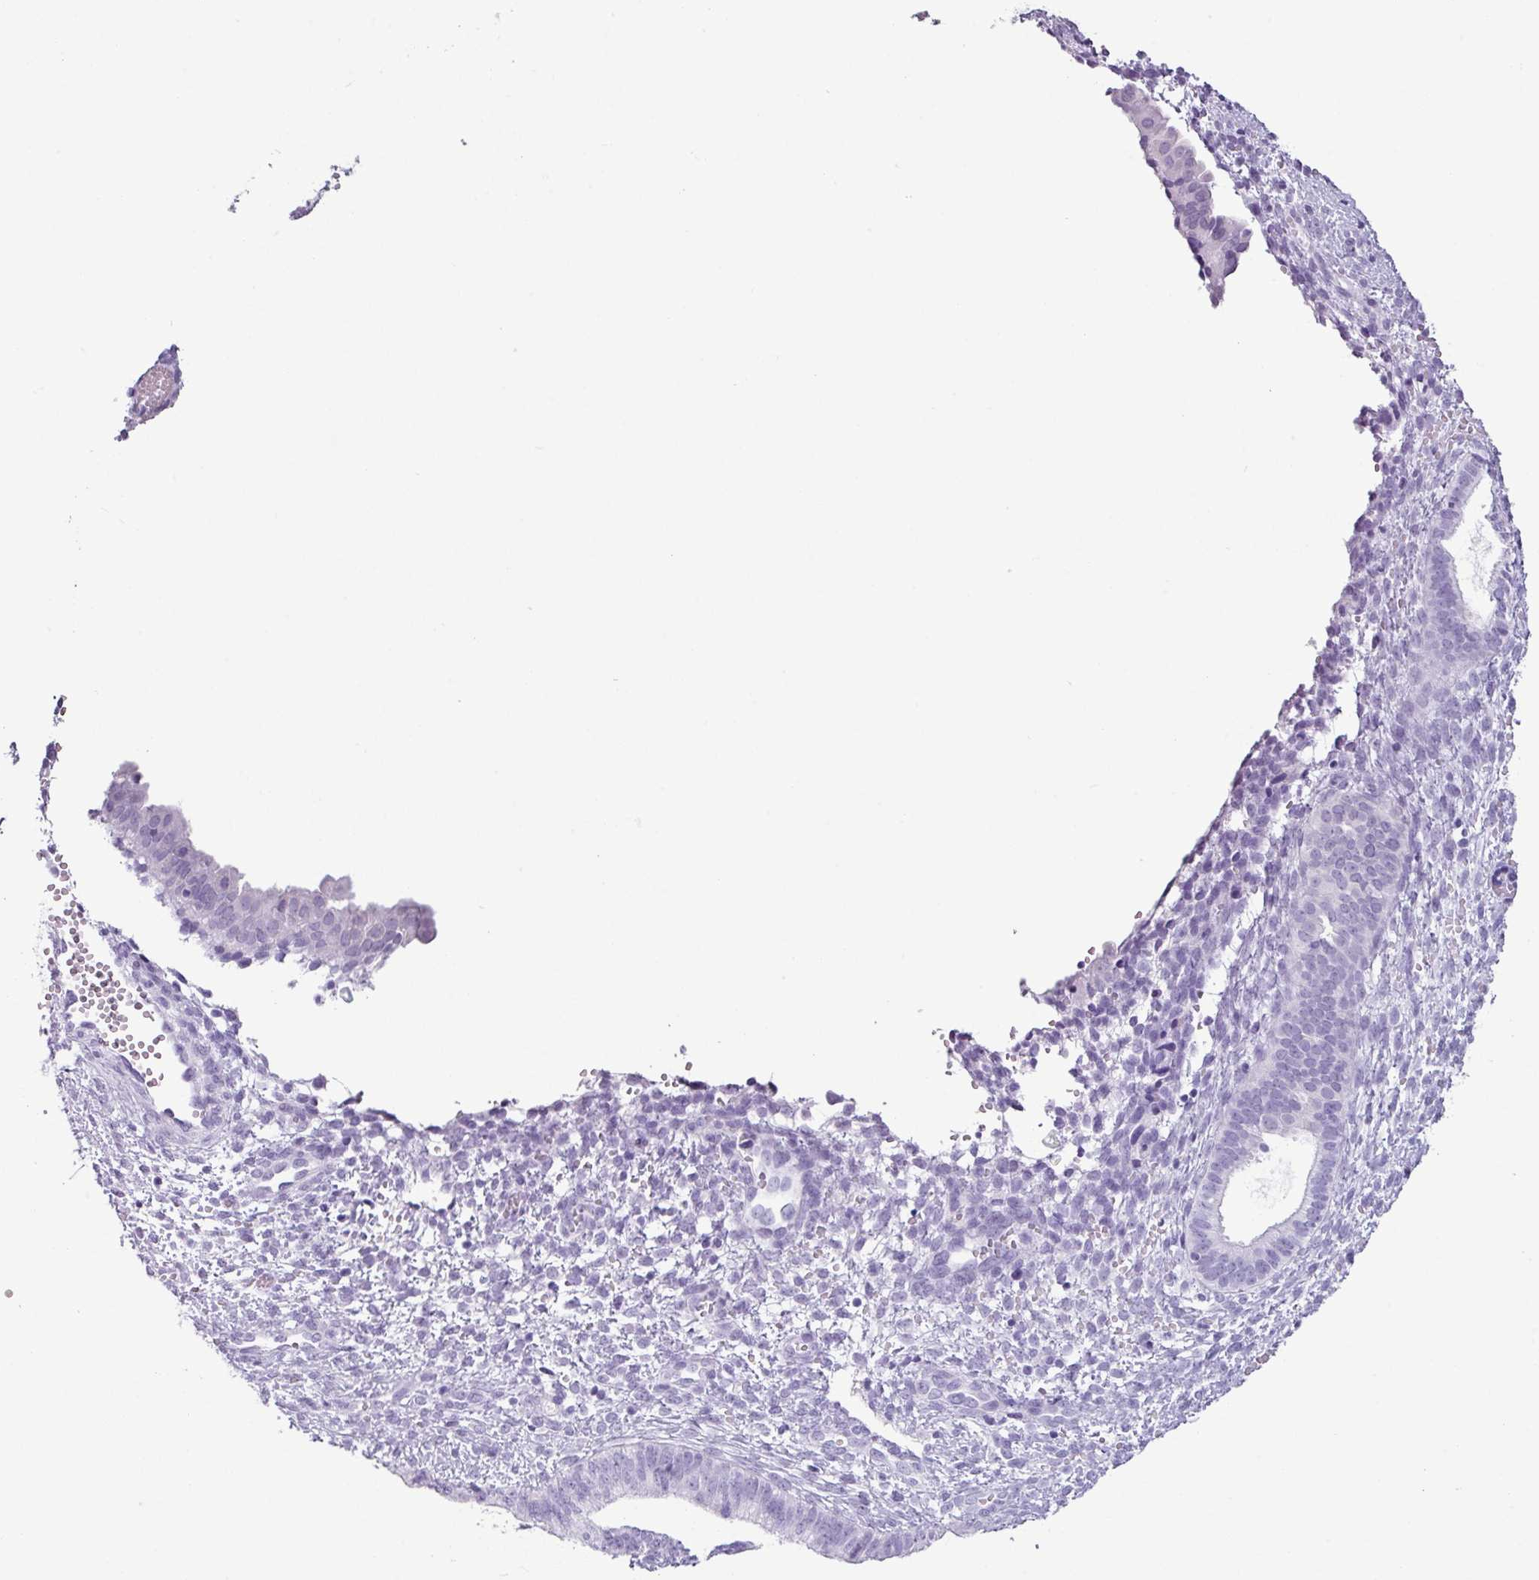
{"staining": {"intensity": "negative", "quantity": "none", "location": "none"}, "tissue": "cervical cancer", "cell_type": "Tumor cells", "image_type": "cancer", "snomed": [{"axis": "morphology", "description": "Squamous cell carcinoma, NOS"}, {"axis": "topography", "description": "Cervix"}], "caption": "DAB (3,3'-diaminobenzidine) immunohistochemical staining of cervical squamous cell carcinoma demonstrates no significant staining in tumor cells.", "gene": "SCT", "patient": {"sex": "female", "age": 59}}